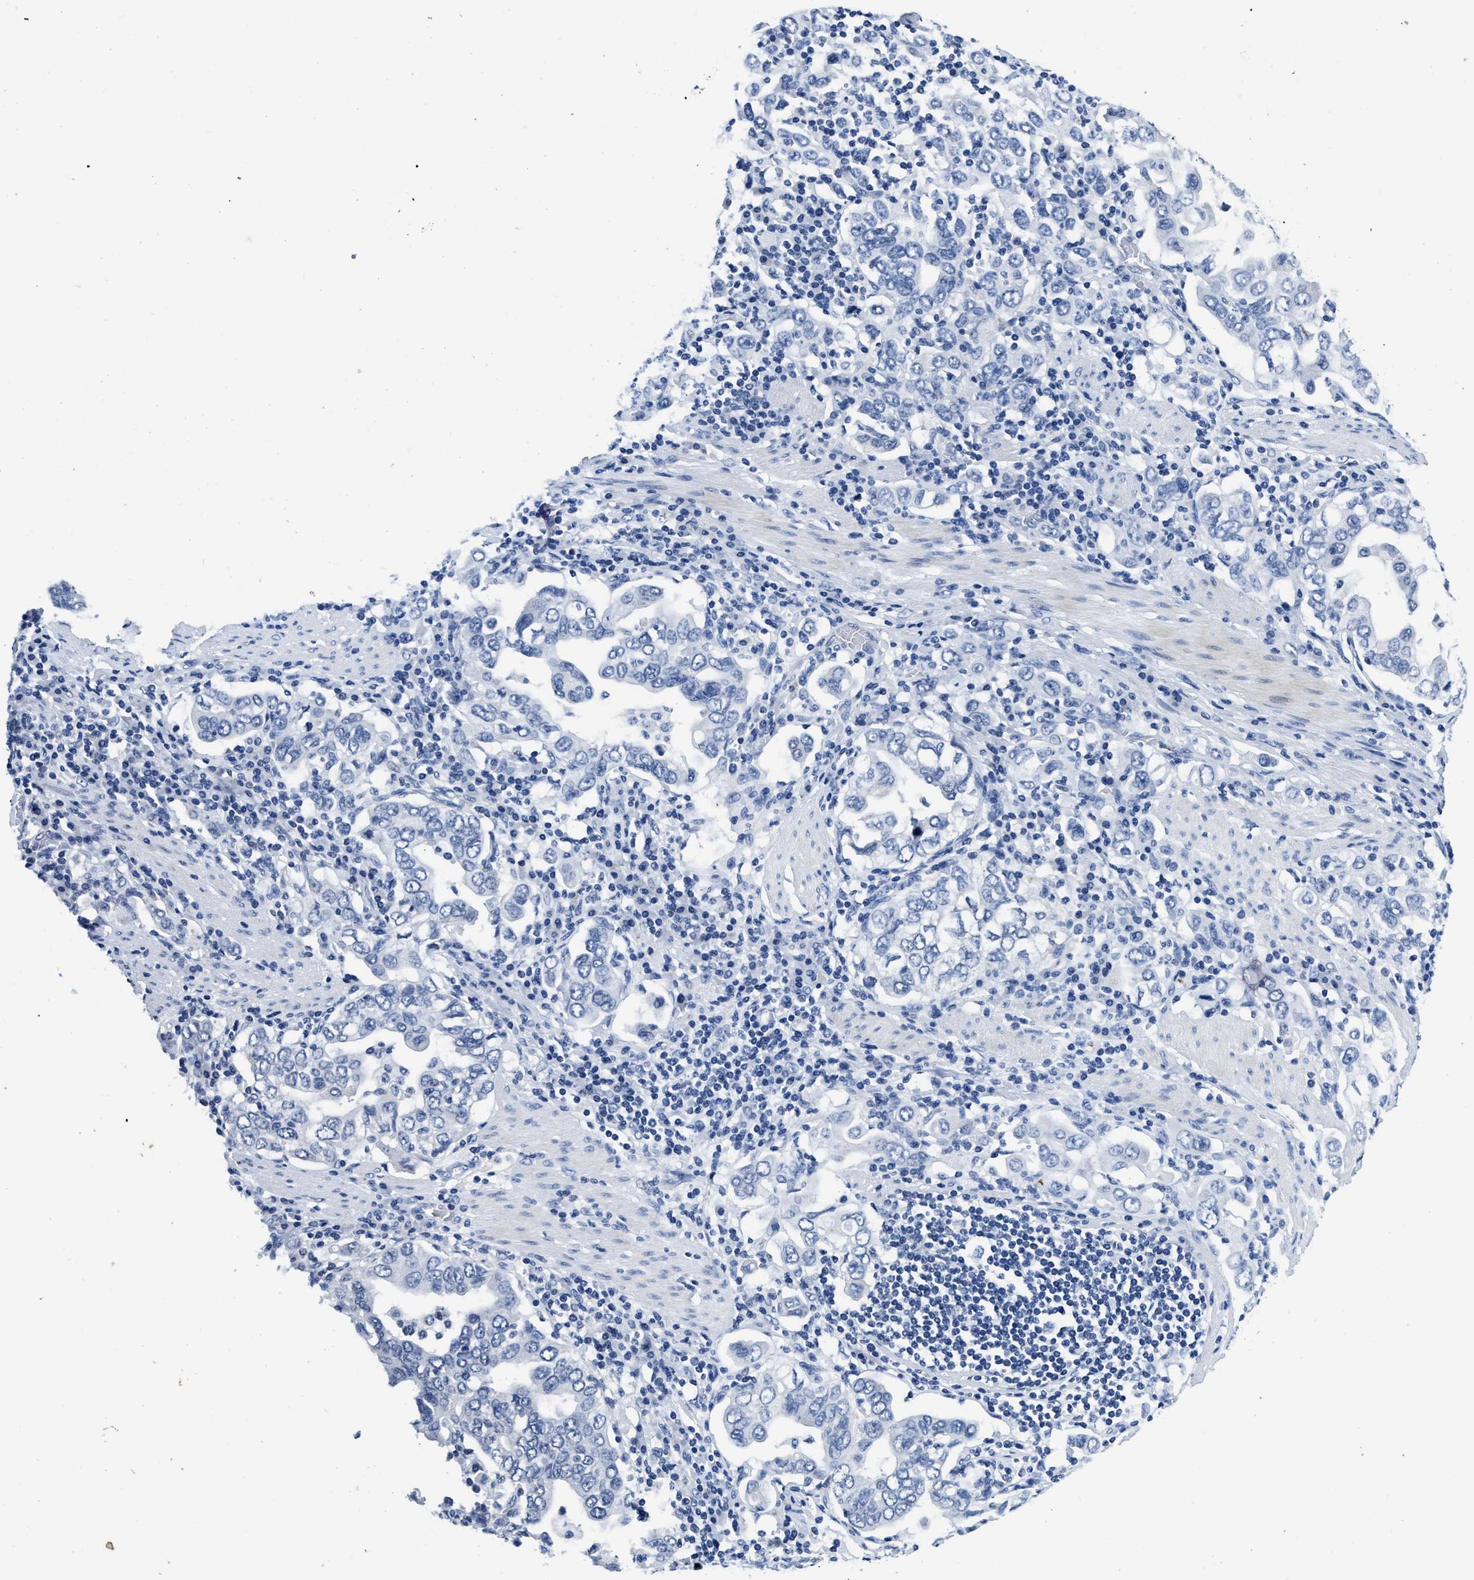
{"staining": {"intensity": "negative", "quantity": "none", "location": "none"}, "tissue": "stomach cancer", "cell_type": "Tumor cells", "image_type": "cancer", "snomed": [{"axis": "morphology", "description": "Adenocarcinoma, NOS"}, {"axis": "topography", "description": "Stomach, upper"}], "caption": "Tumor cells show no significant protein staining in stomach adenocarcinoma.", "gene": "ITGA2B", "patient": {"sex": "male", "age": 62}}